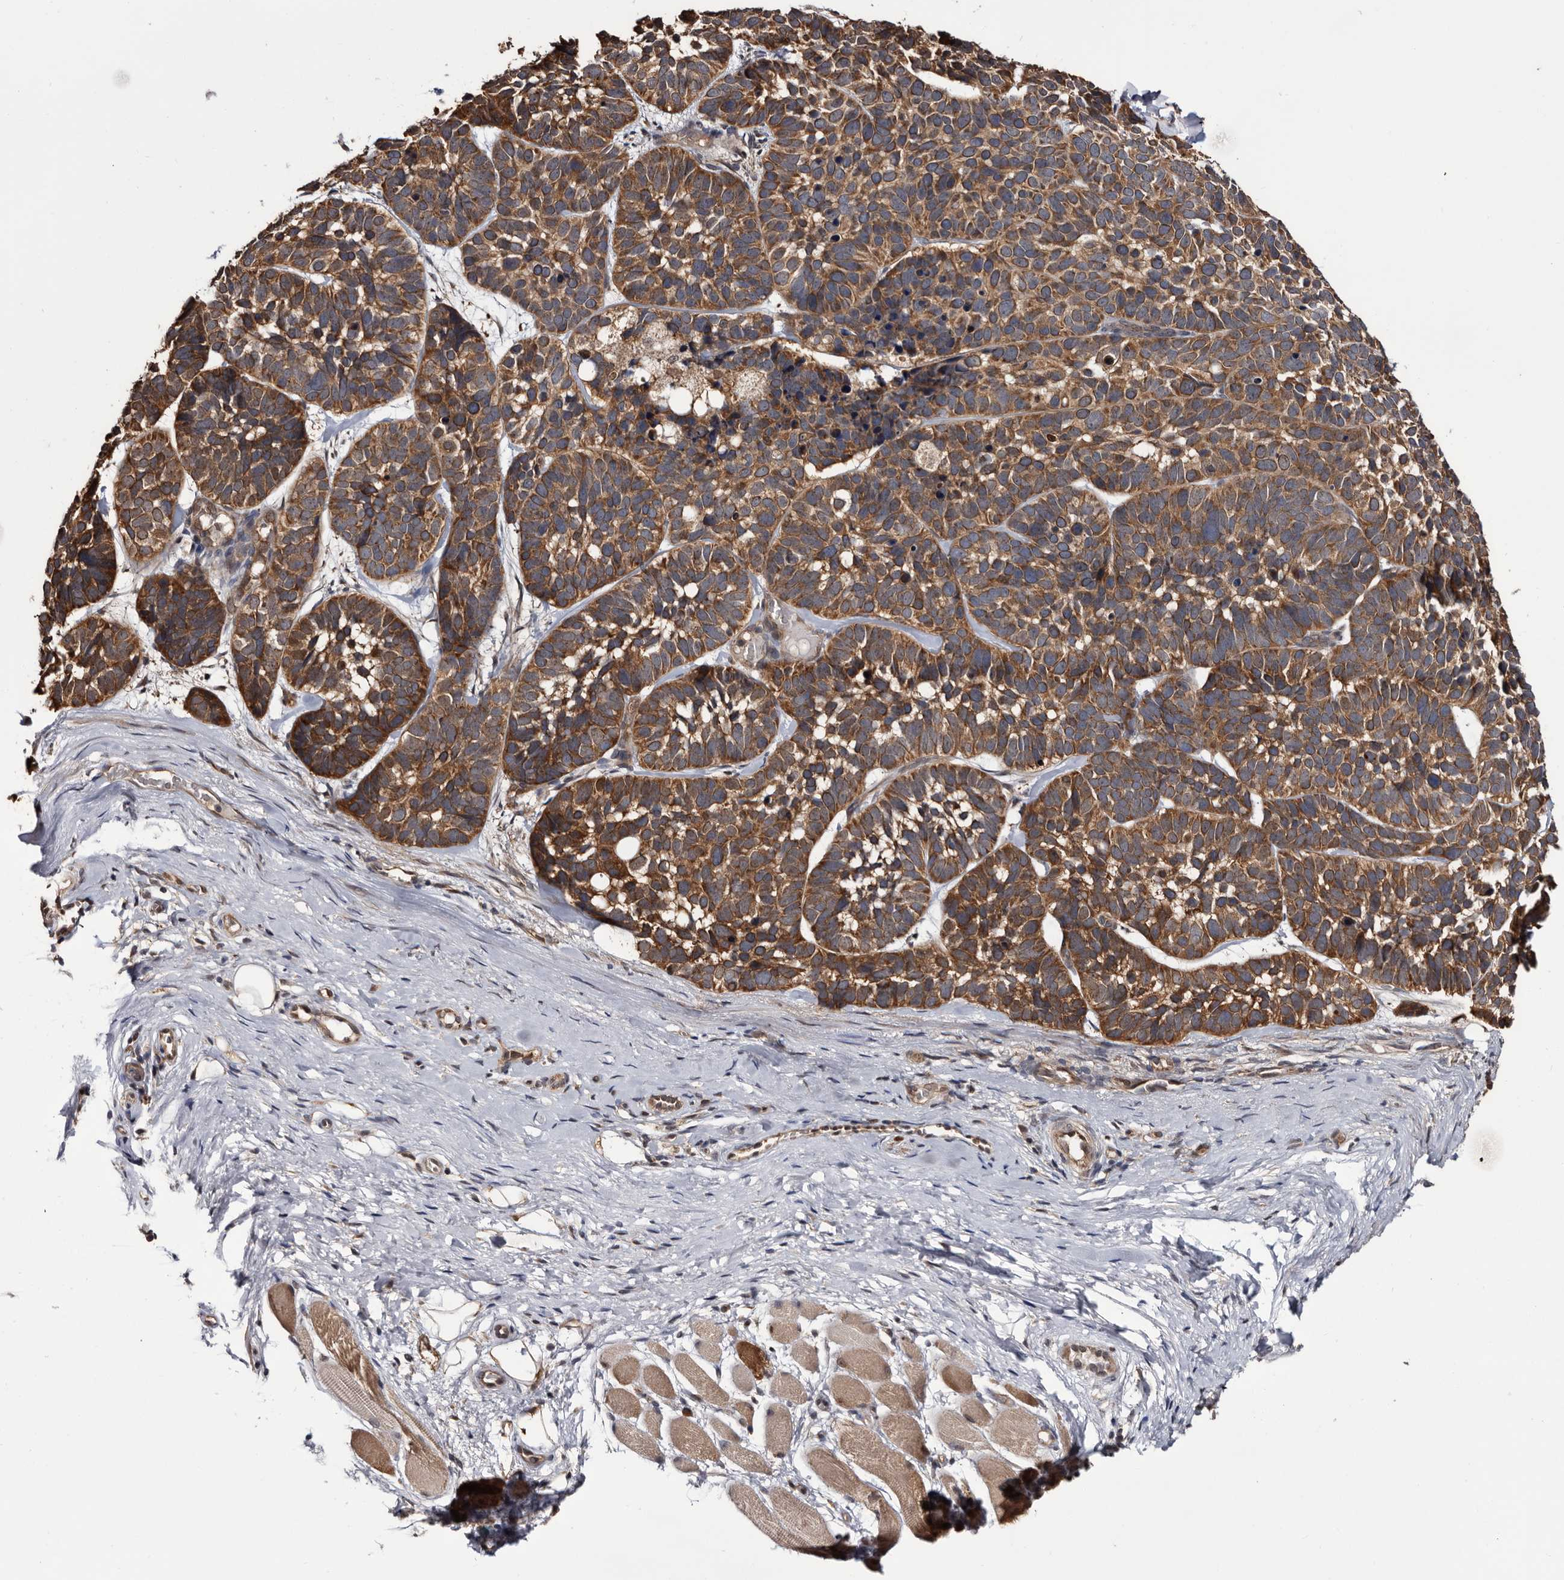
{"staining": {"intensity": "strong", "quantity": ">75%", "location": "cytoplasmic/membranous"}, "tissue": "skin cancer", "cell_type": "Tumor cells", "image_type": "cancer", "snomed": [{"axis": "morphology", "description": "Basal cell carcinoma"}, {"axis": "topography", "description": "Skin"}], "caption": "Basal cell carcinoma (skin) tissue shows strong cytoplasmic/membranous staining in about >75% of tumor cells, visualized by immunohistochemistry.", "gene": "TTI2", "patient": {"sex": "male", "age": 62}}